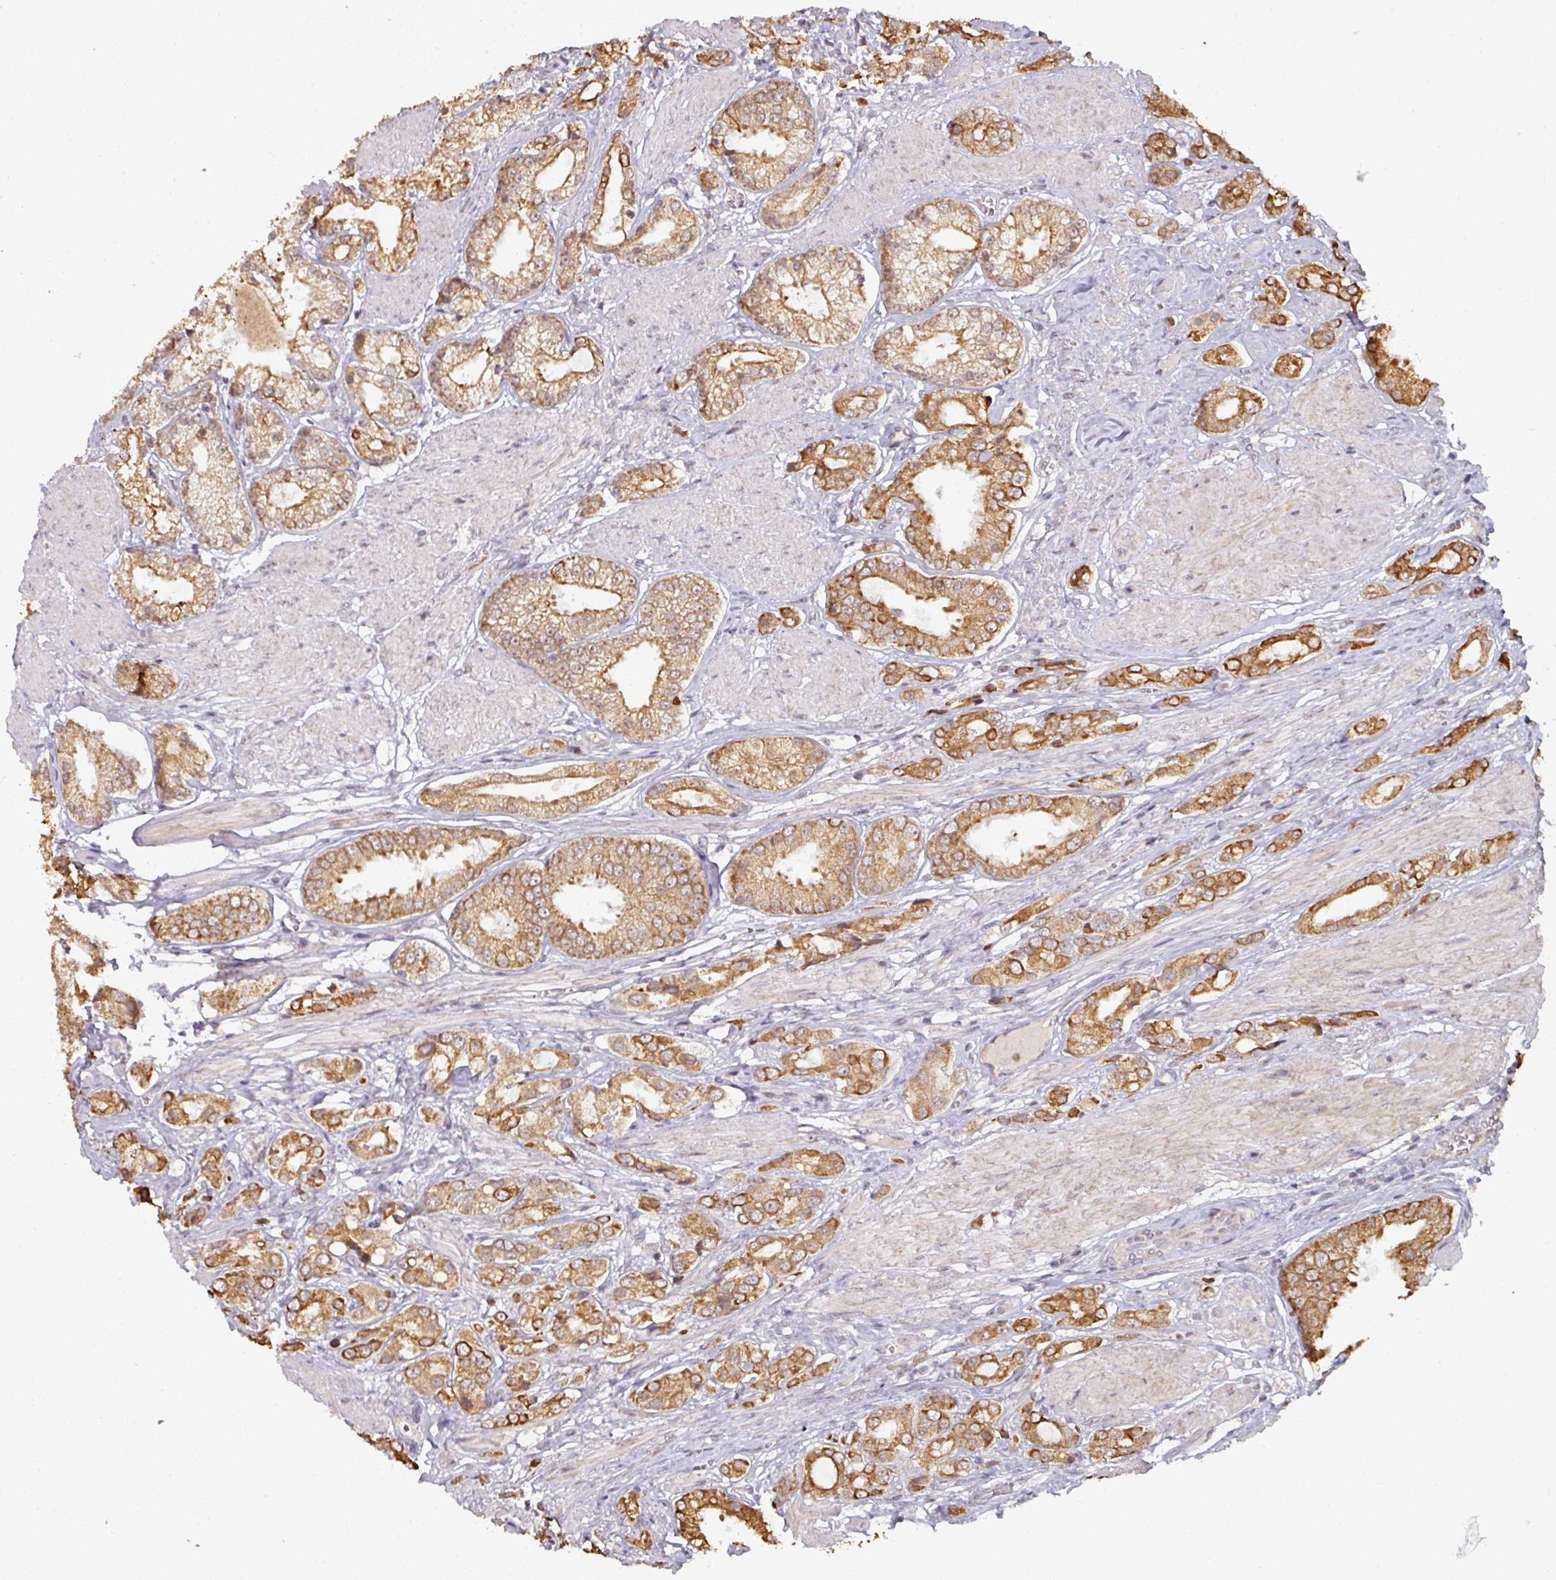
{"staining": {"intensity": "moderate", "quantity": ">75%", "location": "cytoplasmic/membranous"}, "tissue": "prostate cancer", "cell_type": "Tumor cells", "image_type": "cancer", "snomed": [{"axis": "morphology", "description": "Adenocarcinoma, High grade"}, {"axis": "topography", "description": "Prostate and seminal vesicle, NOS"}], "caption": "Adenocarcinoma (high-grade) (prostate) was stained to show a protein in brown. There is medium levels of moderate cytoplasmic/membranous expression in about >75% of tumor cells.", "gene": "GTF2H3", "patient": {"sex": "male", "age": 64}}